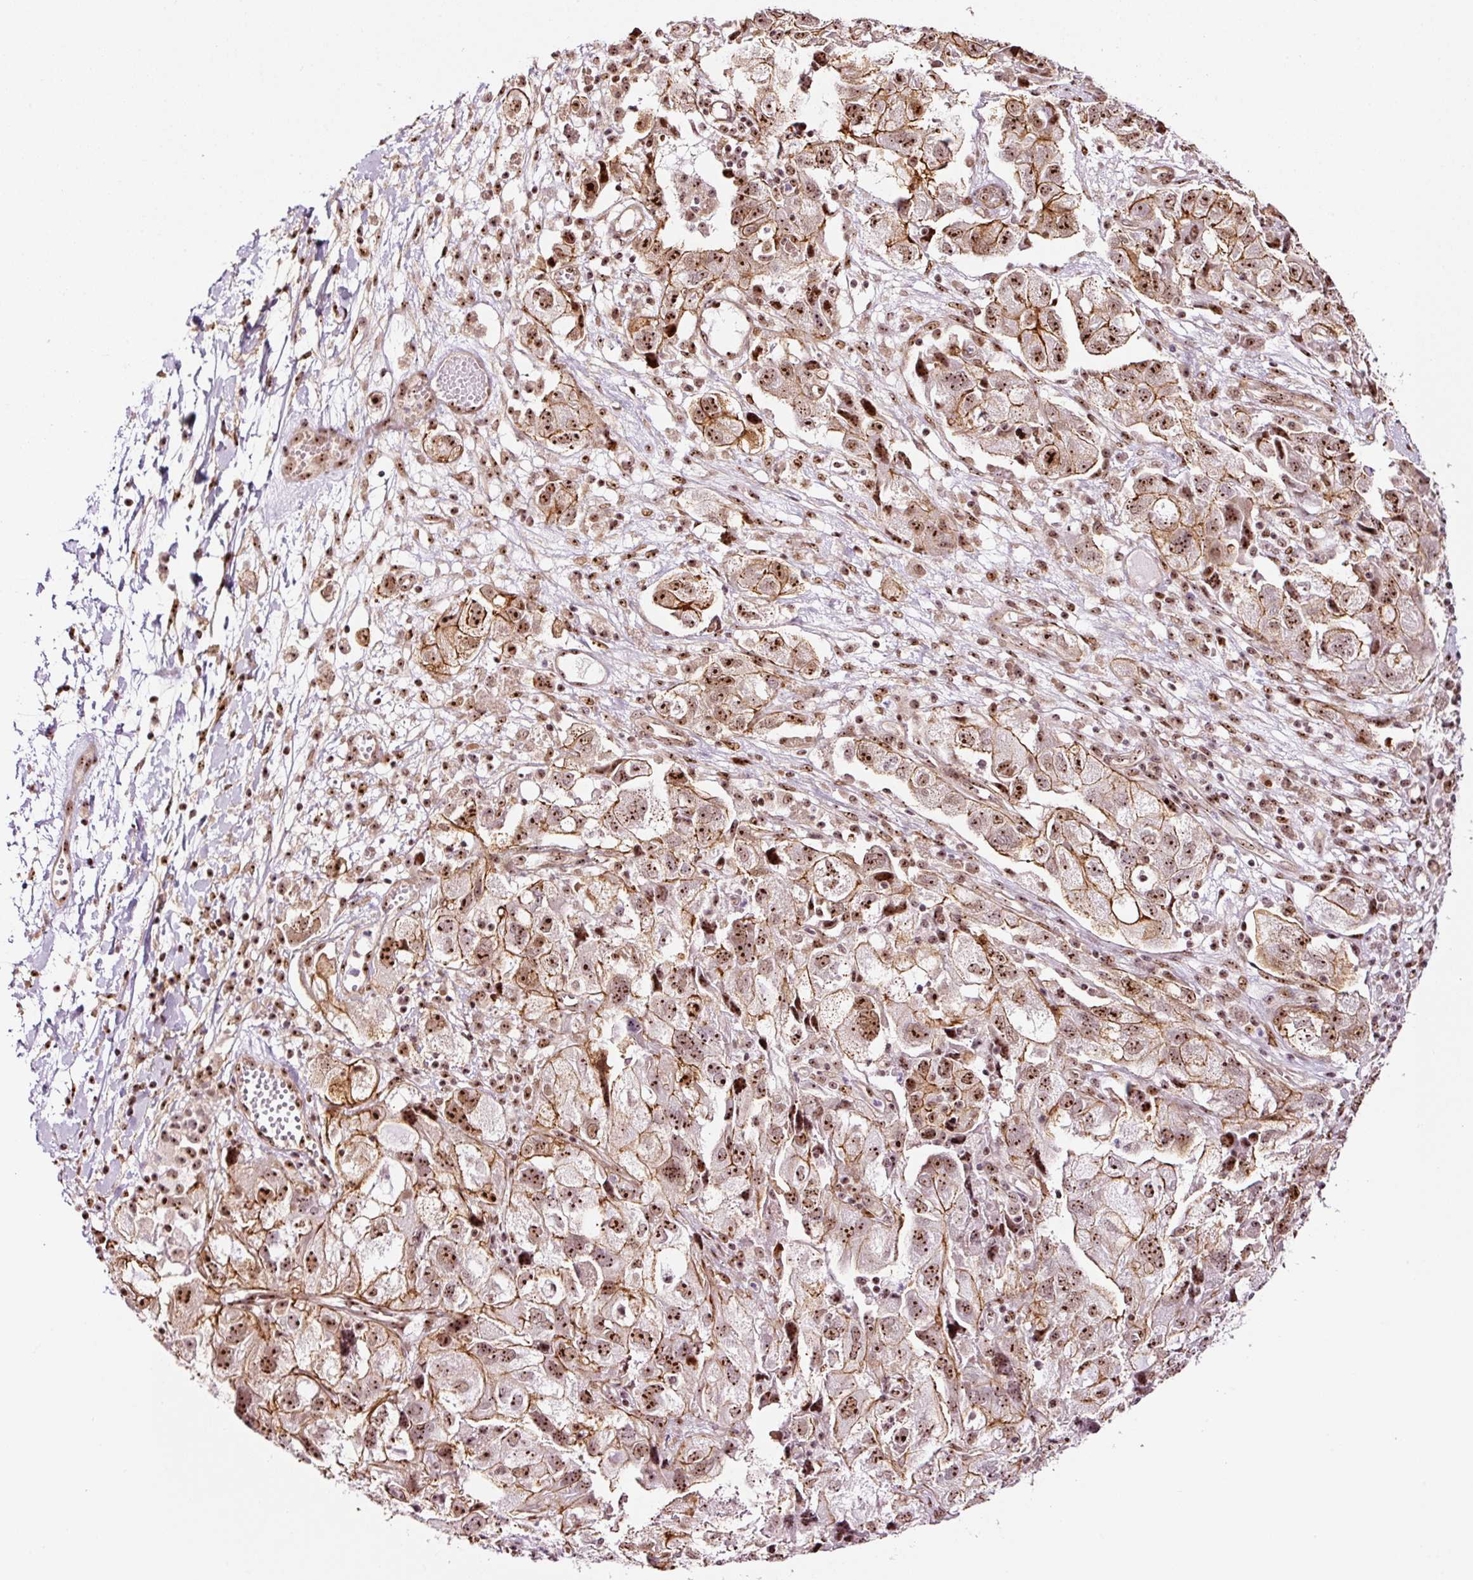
{"staining": {"intensity": "moderate", "quantity": ">75%", "location": "cytoplasmic/membranous,nuclear"}, "tissue": "ovarian cancer", "cell_type": "Tumor cells", "image_type": "cancer", "snomed": [{"axis": "morphology", "description": "Carcinoma, NOS"}, {"axis": "morphology", "description": "Cystadenocarcinoma, serous, NOS"}, {"axis": "topography", "description": "Ovary"}], "caption": "Immunohistochemistry (IHC) photomicrograph of ovarian serous cystadenocarcinoma stained for a protein (brown), which displays medium levels of moderate cytoplasmic/membranous and nuclear staining in approximately >75% of tumor cells.", "gene": "GNL3", "patient": {"sex": "female", "age": 69}}